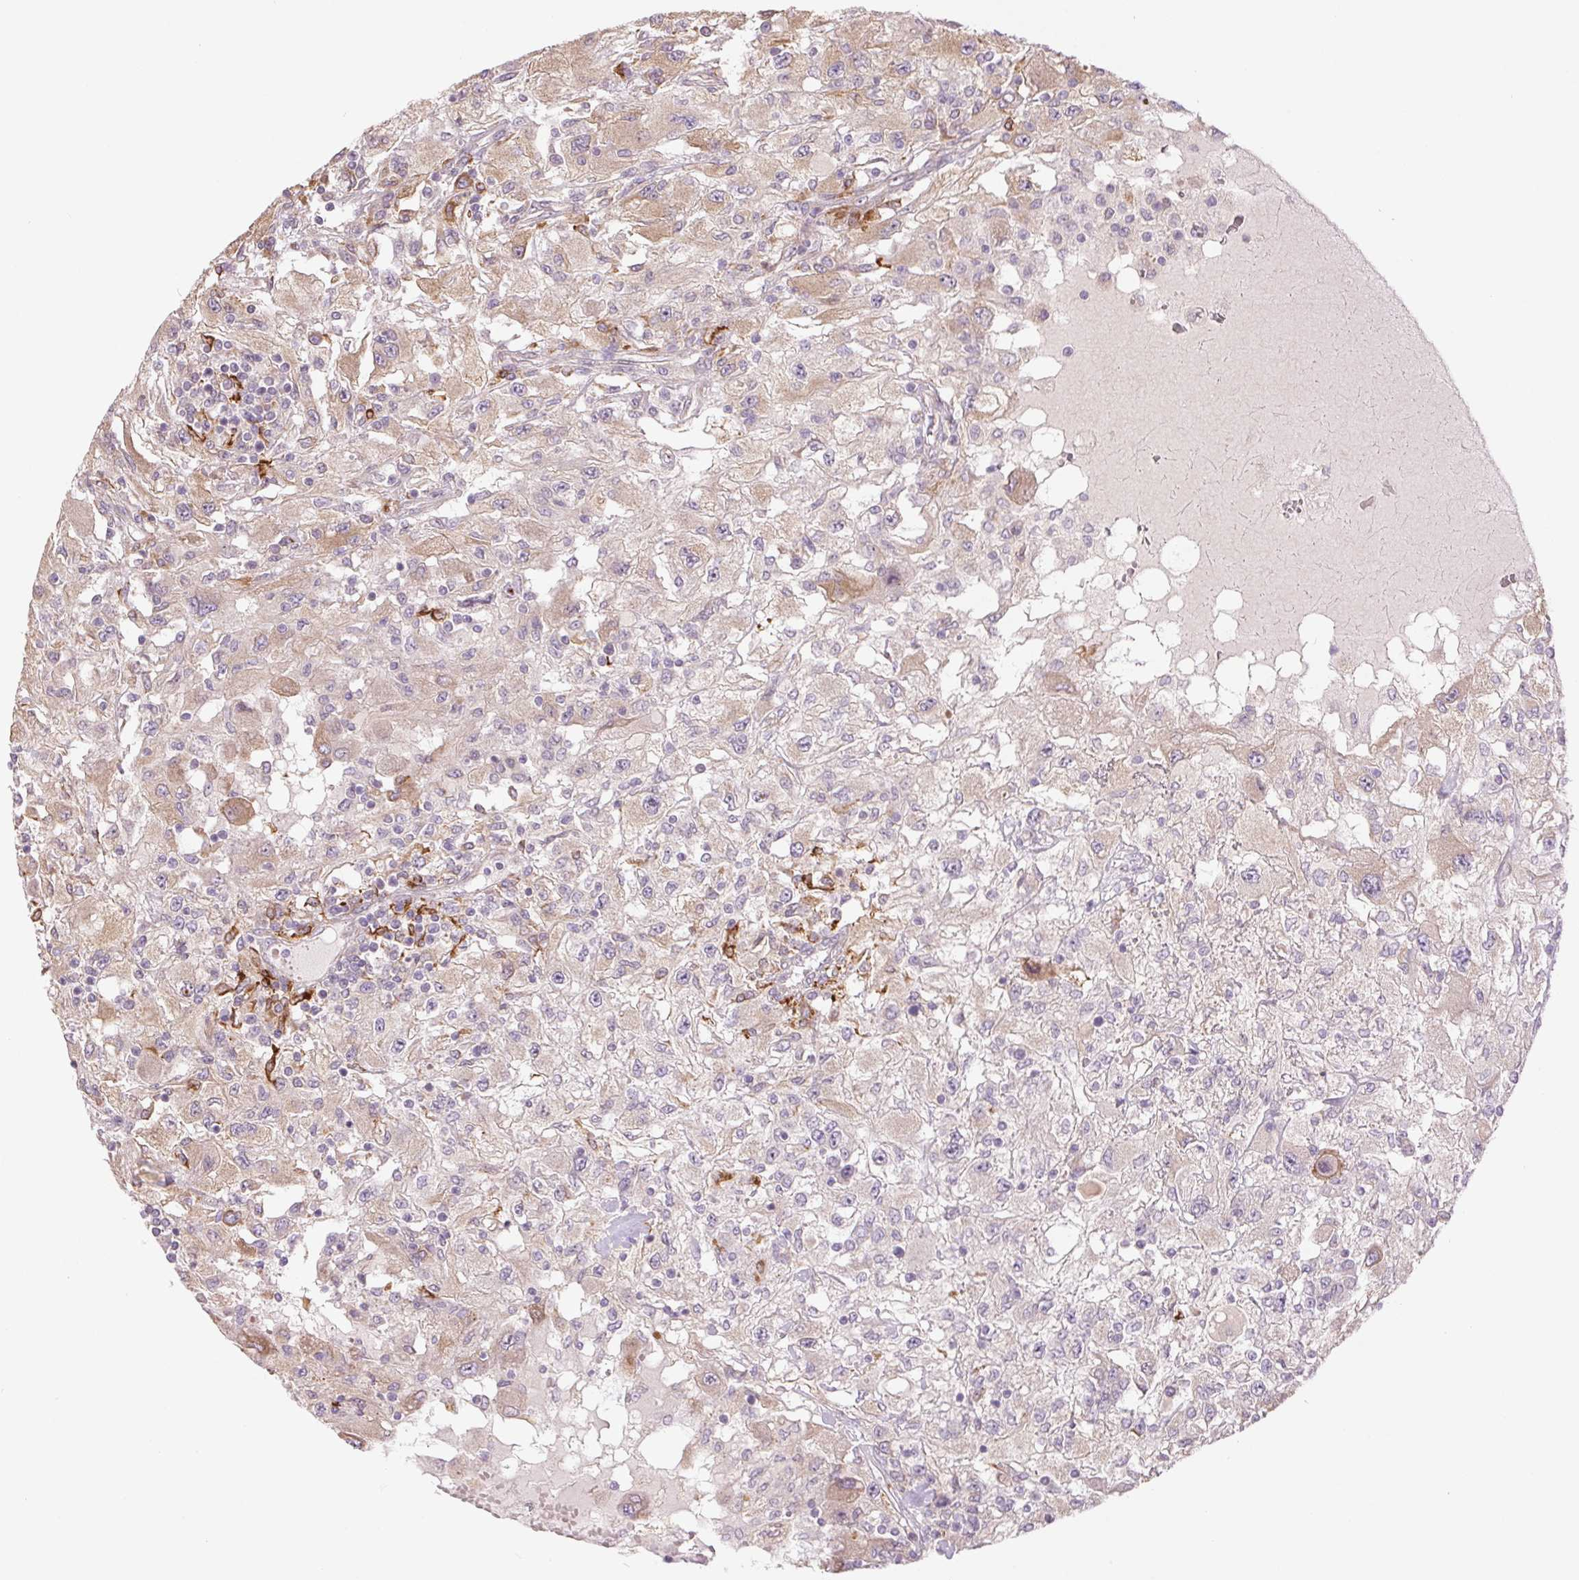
{"staining": {"intensity": "weak", "quantity": "<25%", "location": "cytoplasmic/membranous"}, "tissue": "renal cancer", "cell_type": "Tumor cells", "image_type": "cancer", "snomed": [{"axis": "morphology", "description": "Adenocarcinoma, NOS"}, {"axis": "topography", "description": "Kidney"}], "caption": "This is an immunohistochemistry (IHC) image of human renal adenocarcinoma. There is no expression in tumor cells.", "gene": "METTL17", "patient": {"sex": "female", "age": 67}}